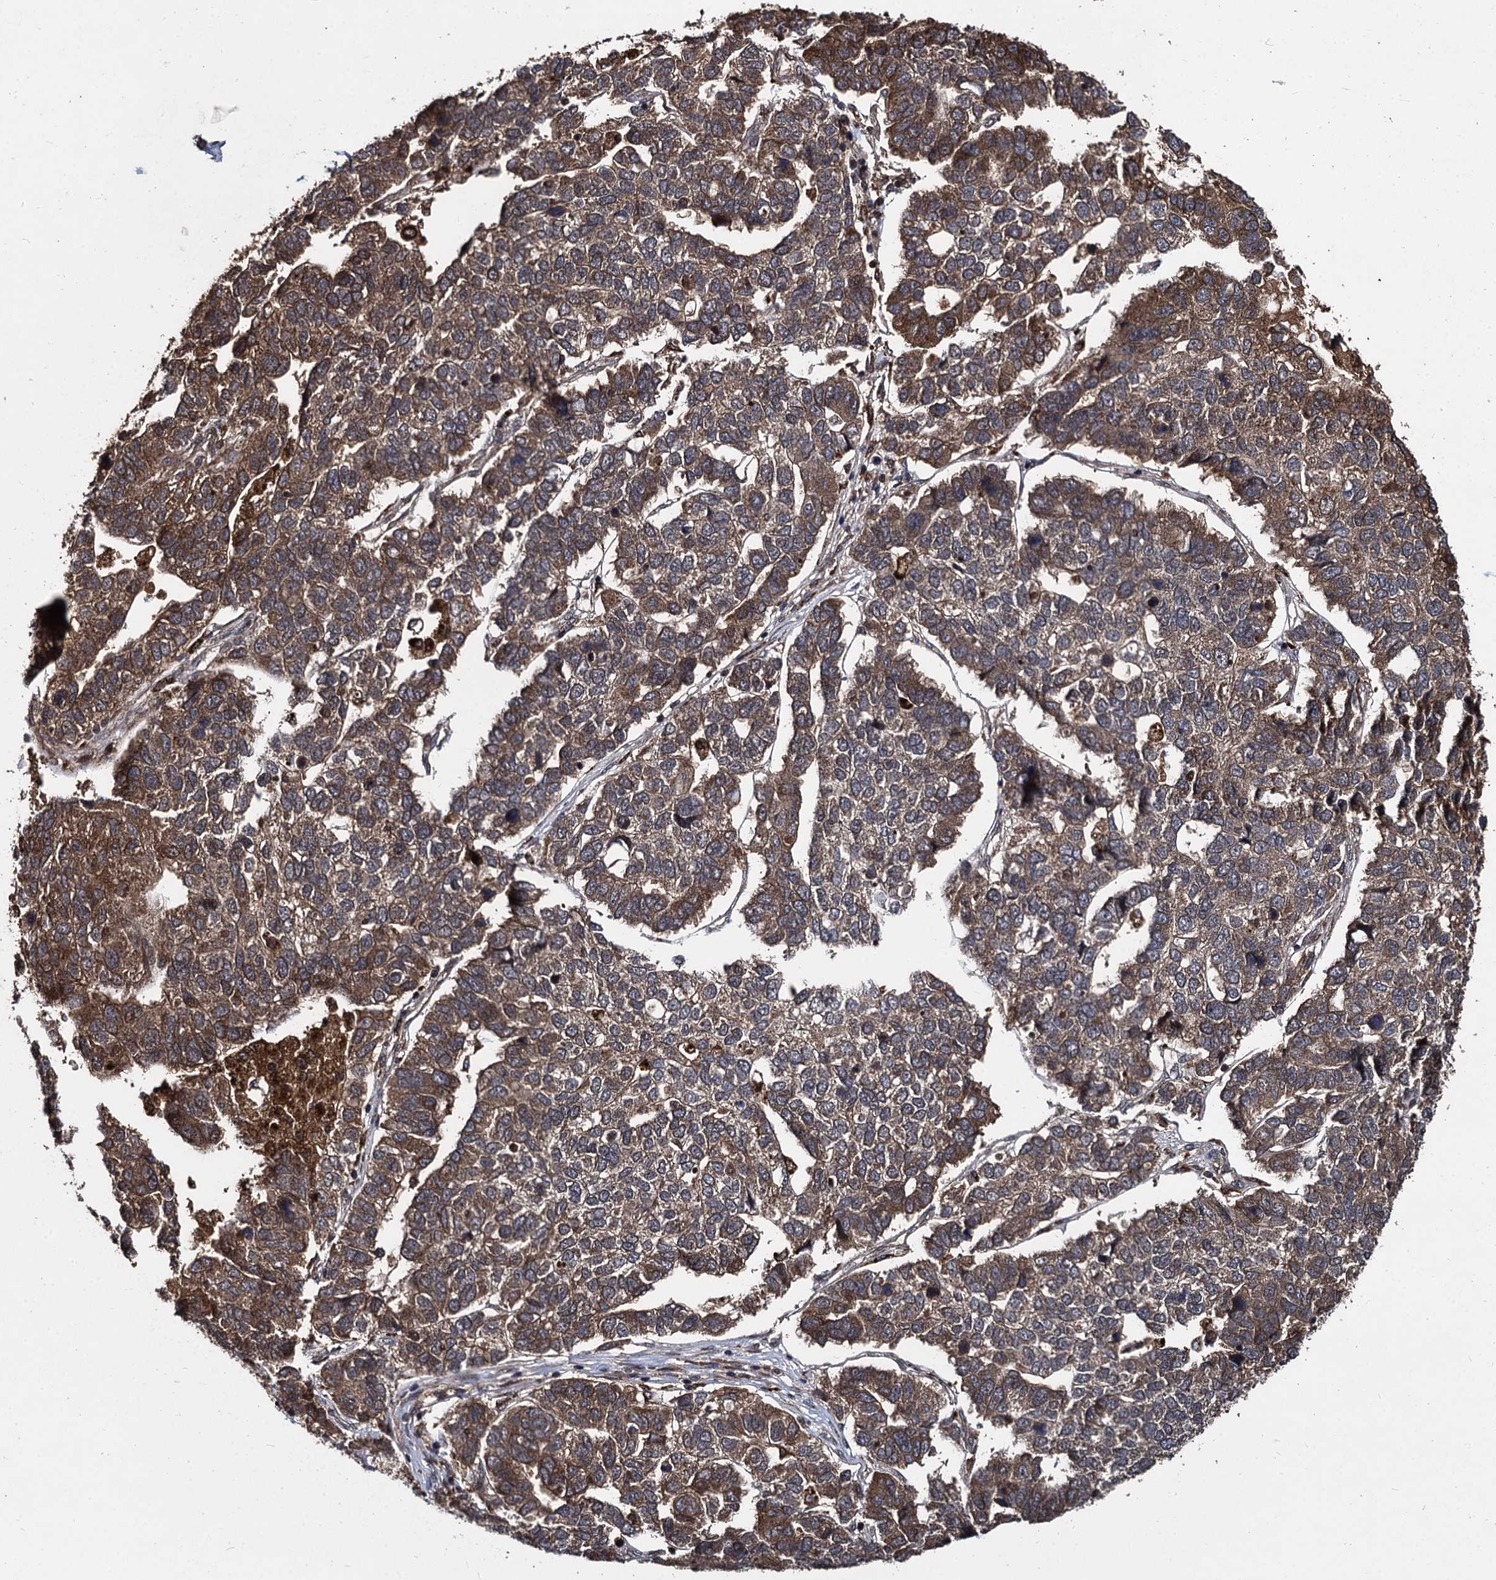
{"staining": {"intensity": "moderate", "quantity": ">75%", "location": "cytoplasmic/membranous"}, "tissue": "pancreatic cancer", "cell_type": "Tumor cells", "image_type": "cancer", "snomed": [{"axis": "morphology", "description": "Adenocarcinoma, NOS"}, {"axis": "topography", "description": "Pancreas"}], "caption": "IHC image of pancreatic cancer stained for a protein (brown), which displays medium levels of moderate cytoplasmic/membranous expression in about >75% of tumor cells.", "gene": "BCL2L2", "patient": {"sex": "female", "age": 61}}